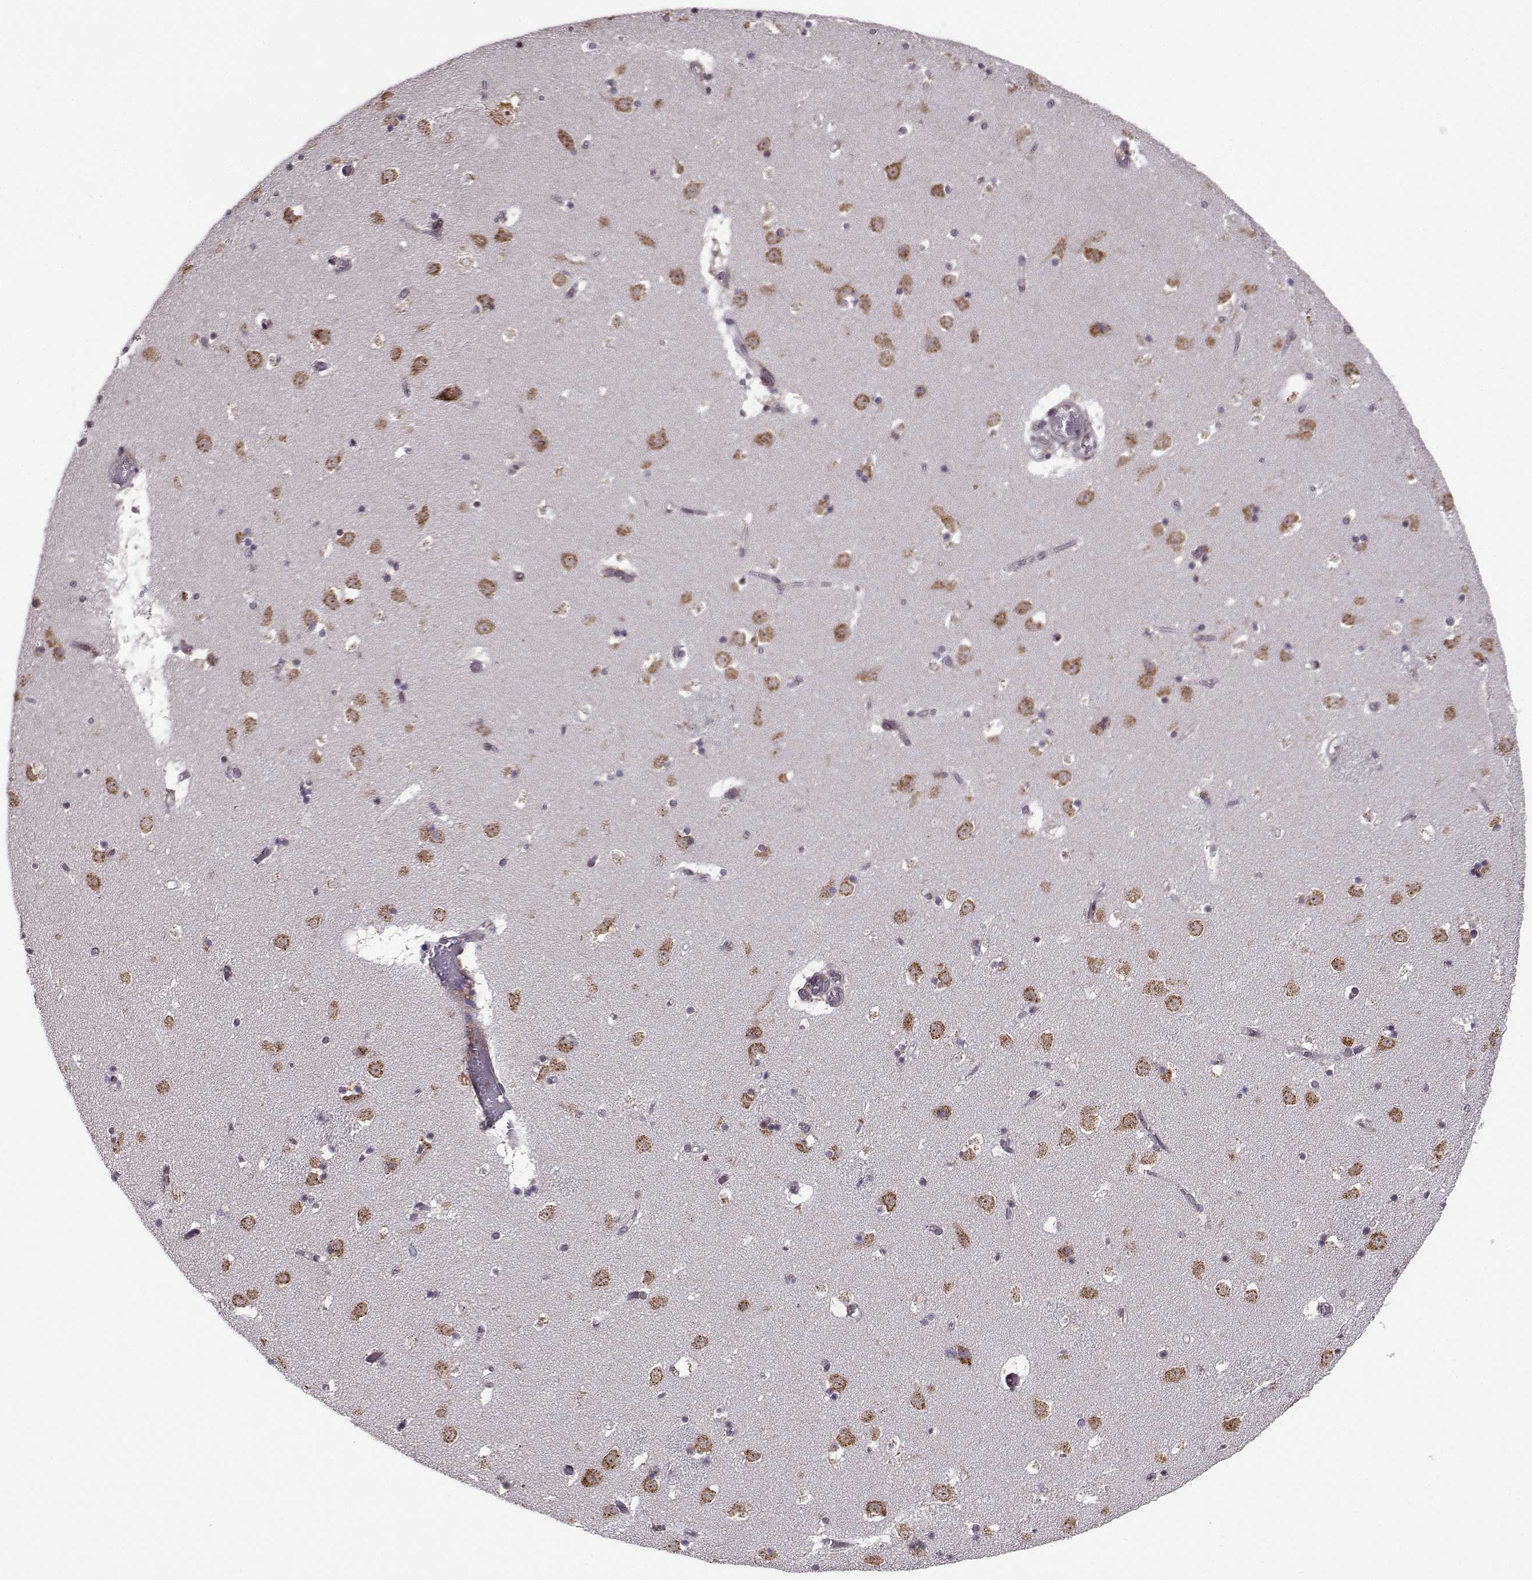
{"staining": {"intensity": "negative", "quantity": "none", "location": "none"}, "tissue": "caudate", "cell_type": "Glial cells", "image_type": "normal", "snomed": [{"axis": "morphology", "description": "Normal tissue, NOS"}, {"axis": "topography", "description": "Lateral ventricle wall"}], "caption": "A photomicrograph of caudate stained for a protein demonstrates no brown staining in glial cells. (Brightfield microscopy of DAB IHC at high magnification).", "gene": "RPL31", "patient": {"sex": "female", "age": 42}}